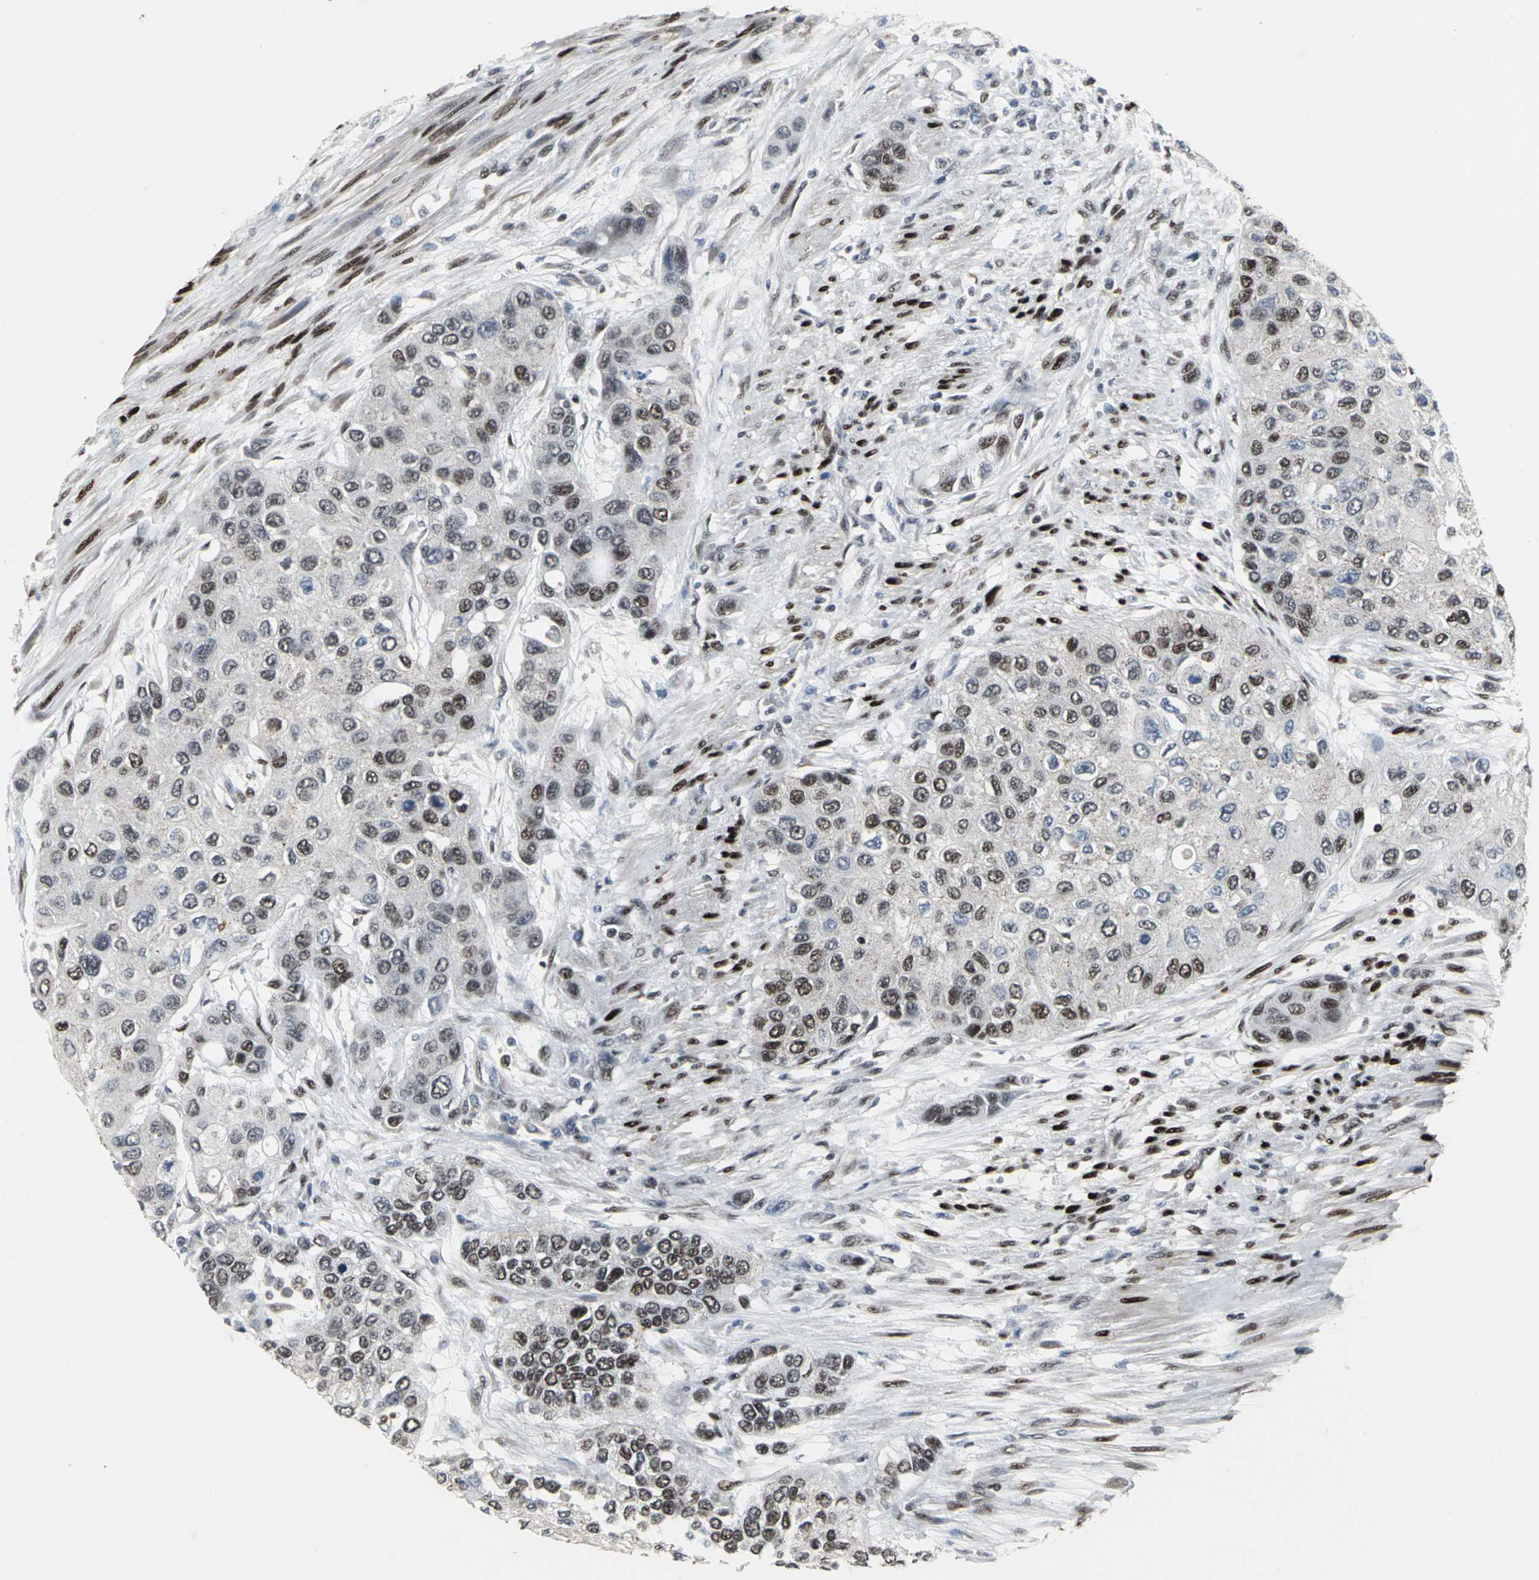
{"staining": {"intensity": "moderate", "quantity": "25%-75%", "location": "nuclear"}, "tissue": "urothelial cancer", "cell_type": "Tumor cells", "image_type": "cancer", "snomed": [{"axis": "morphology", "description": "Urothelial carcinoma, High grade"}, {"axis": "topography", "description": "Urinary bladder"}], "caption": "Immunohistochemistry (IHC) (DAB) staining of urothelial cancer displays moderate nuclear protein positivity in about 25%-75% of tumor cells.", "gene": "SRF", "patient": {"sex": "female", "age": 56}}